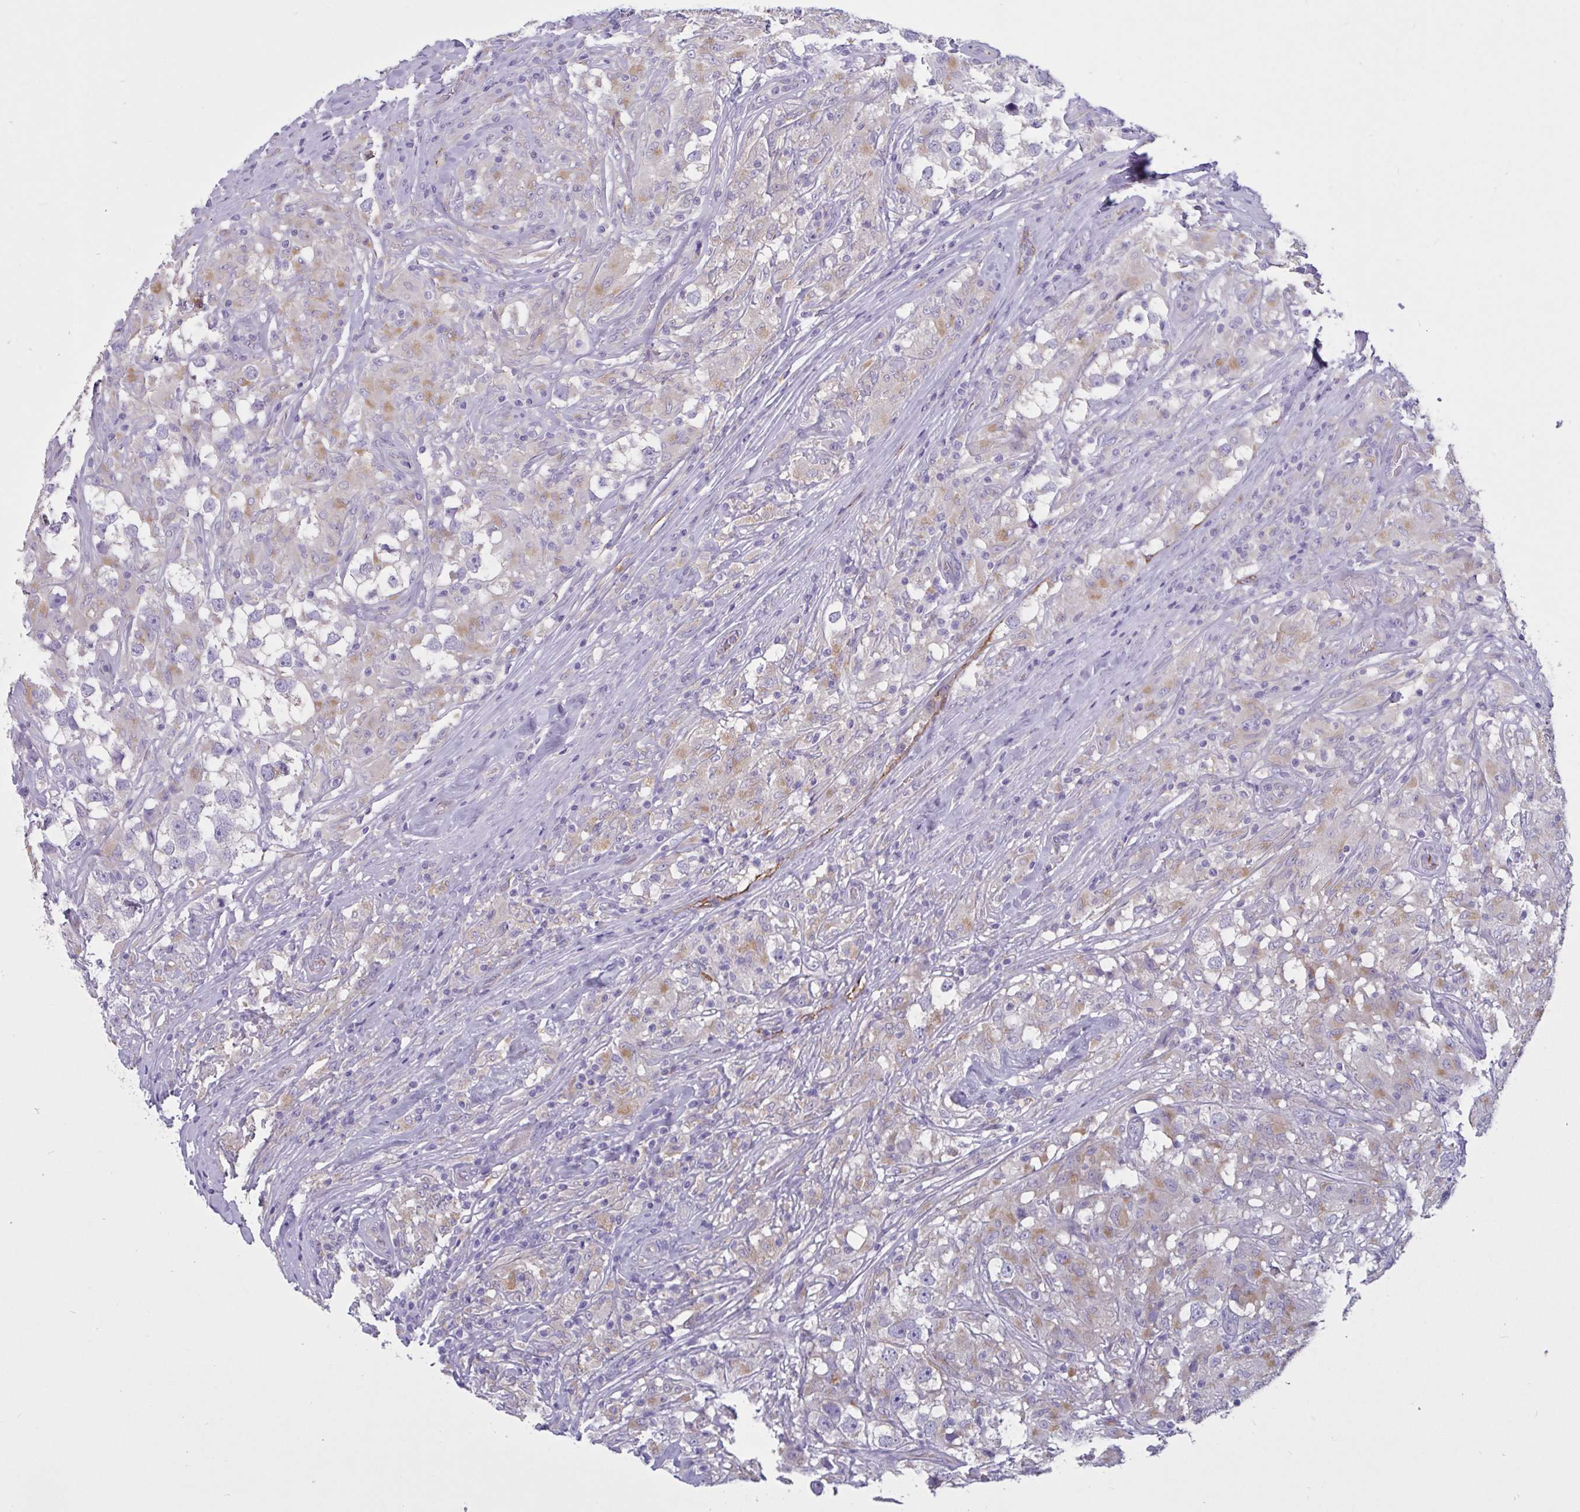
{"staining": {"intensity": "negative", "quantity": "none", "location": "none"}, "tissue": "testis cancer", "cell_type": "Tumor cells", "image_type": "cancer", "snomed": [{"axis": "morphology", "description": "Seminoma, NOS"}, {"axis": "topography", "description": "Testis"}], "caption": "Immunohistochemistry image of neoplastic tissue: seminoma (testis) stained with DAB (3,3'-diaminobenzidine) reveals no significant protein positivity in tumor cells. (Stains: DAB (3,3'-diaminobenzidine) IHC with hematoxylin counter stain, Microscopy: brightfield microscopy at high magnification).", "gene": "RPL22L1", "patient": {"sex": "male", "age": 46}}